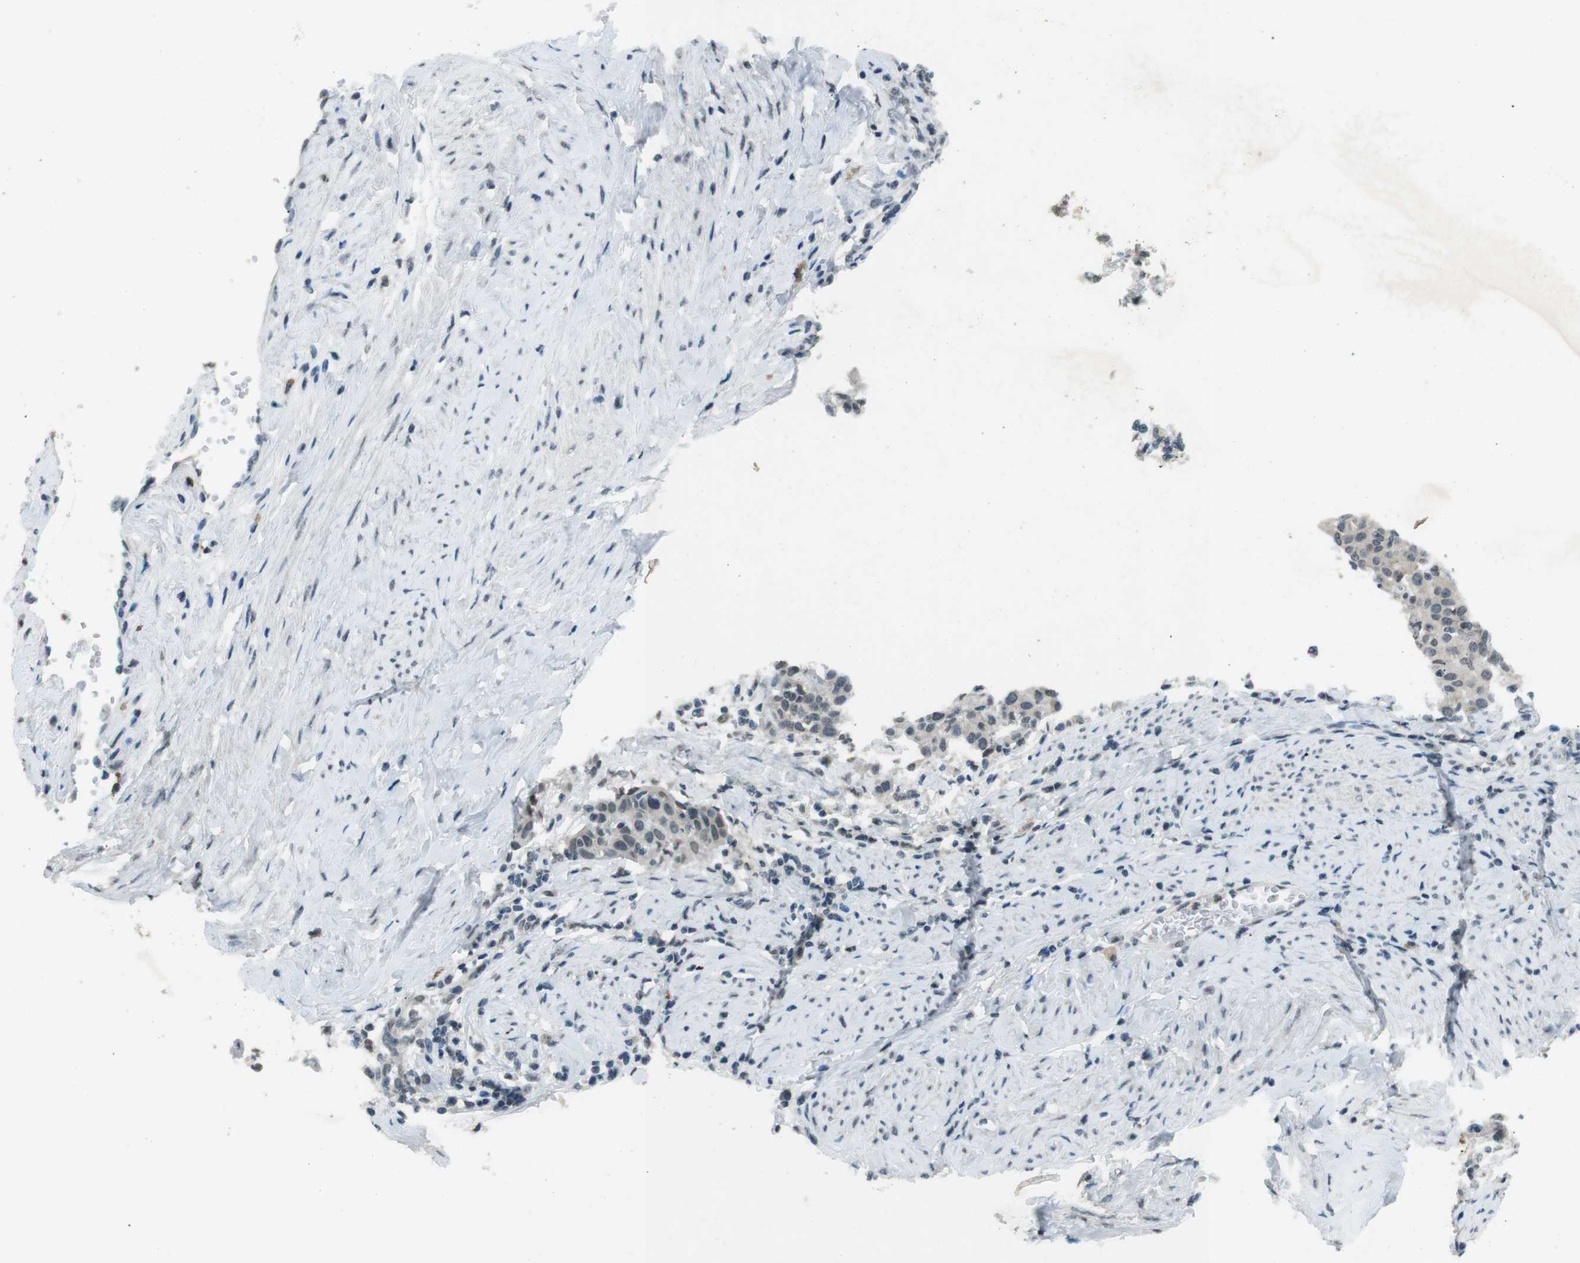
{"staining": {"intensity": "negative", "quantity": "none", "location": "none"}, "tissue": "cervical cancer", "cell_type": "Tumor cells", "image_type": "cancer", "snomed": [{"axis": "morphology", "description": "Squamous cell carcinoma, NOS"}, {"axis": "topography", "description": "Cervix"}], "caption": "This micrograph is of cervical cancer (squamous cell carcinoma) stained with IHC to label a protein in brown with the nuclei are counter-stained blue. There is no expression in tumor cells. (DAB (3,3'-diaminobenzidine) immunohistochemistry (IHC) visualized using brightfield microscopy, high magnification).", "gene": "NEK4", "patient": {"sex": "female", "age": 38}}